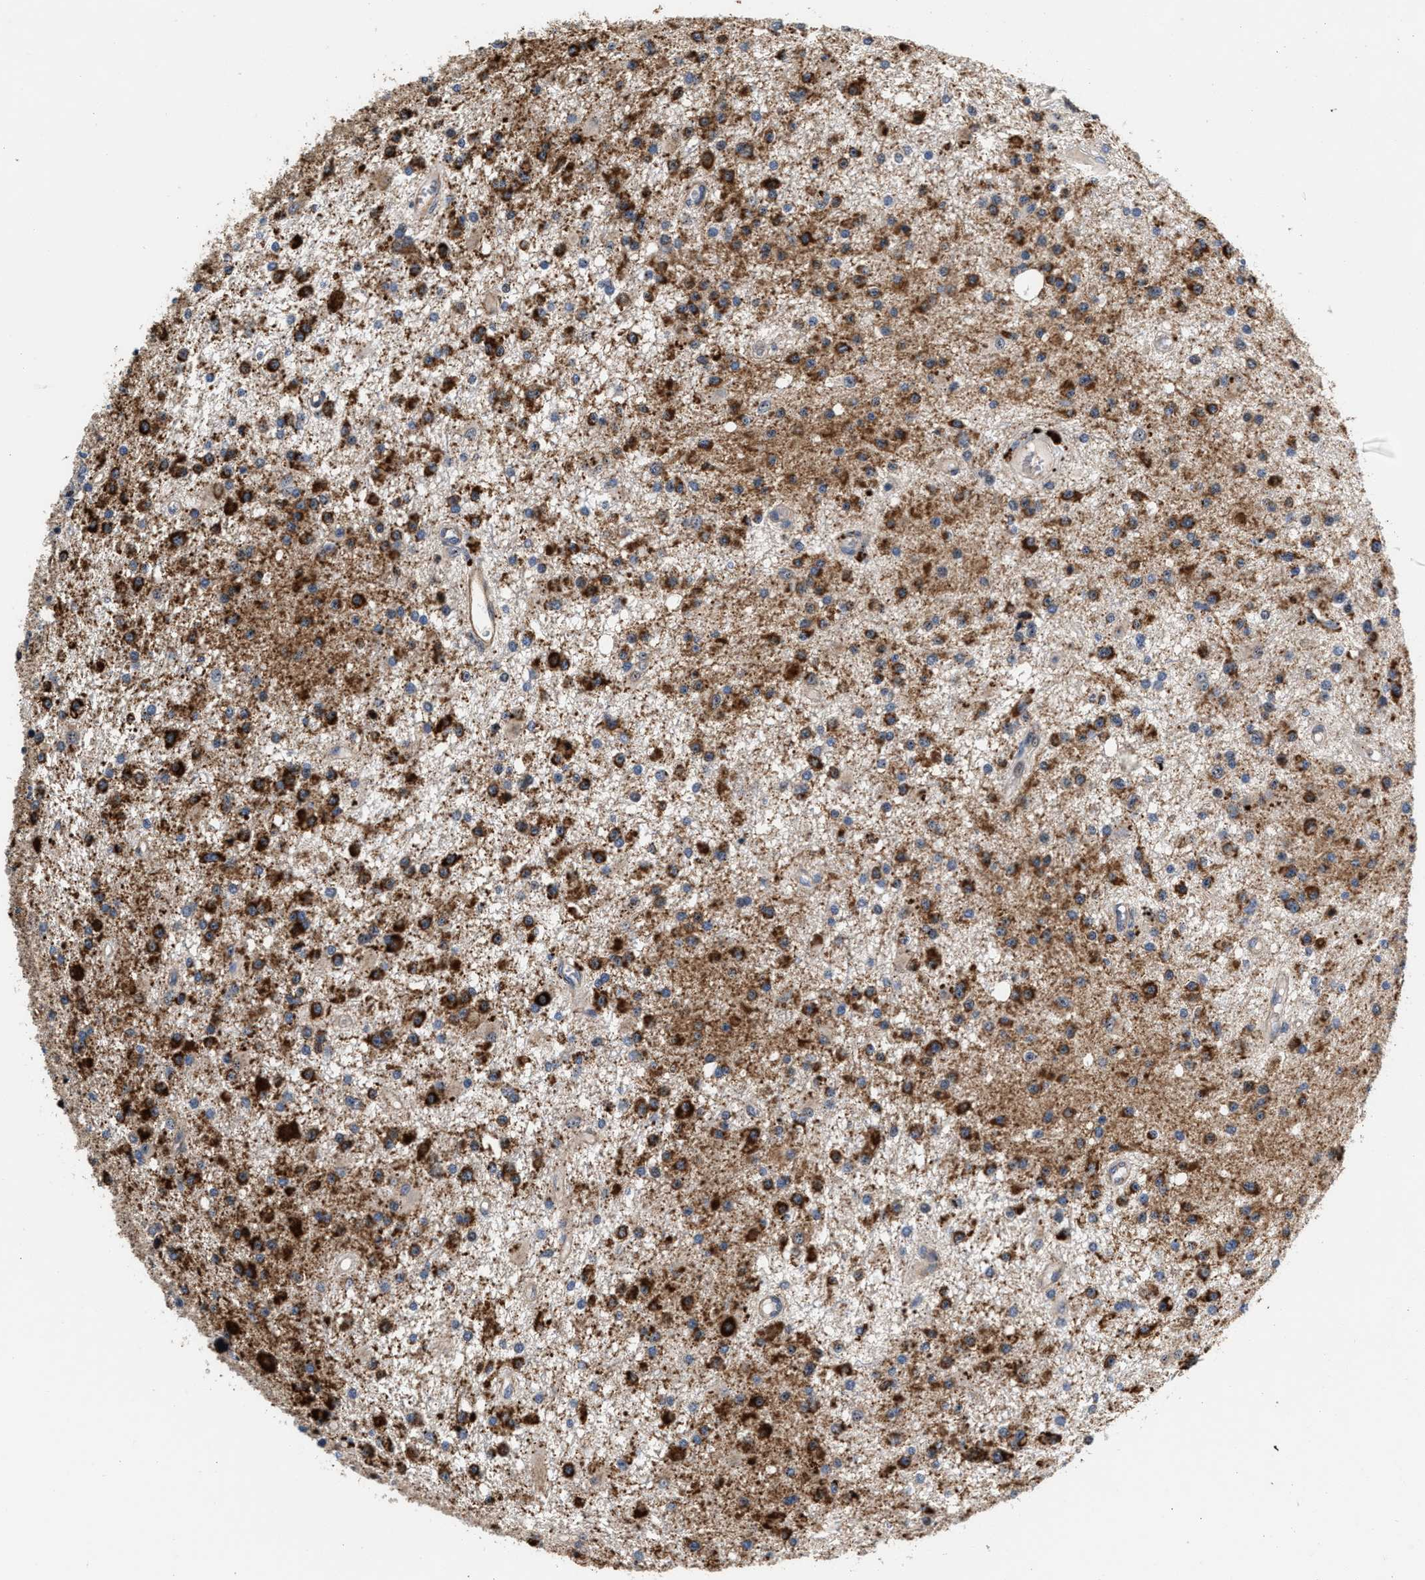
{"staining": {"intensity": "strong", "quantity": "25%-75%", "location": "cytoplasmic/membranous"}, "tissue": "glioma", "cell_type": "Tumor cells", "image_type": "cancer", "snomed": [{"axis": "morphology", "description": "Glioma, malignant, Low grade"}, {"axis": "topography", "description": "Brain"}], "caption": "Immunohistochemistry image of neoplastic tissue: human glioma stained using immunohistochemistry (IHC) exhibits high levels of strong protein expression localized specifically in the cytoplasmic/membranous of tumor cells, appearing as a cytoplasmic/membranous brown color.", "gene": "SGK1", "patient": {"sex": "male", "age": 58}}